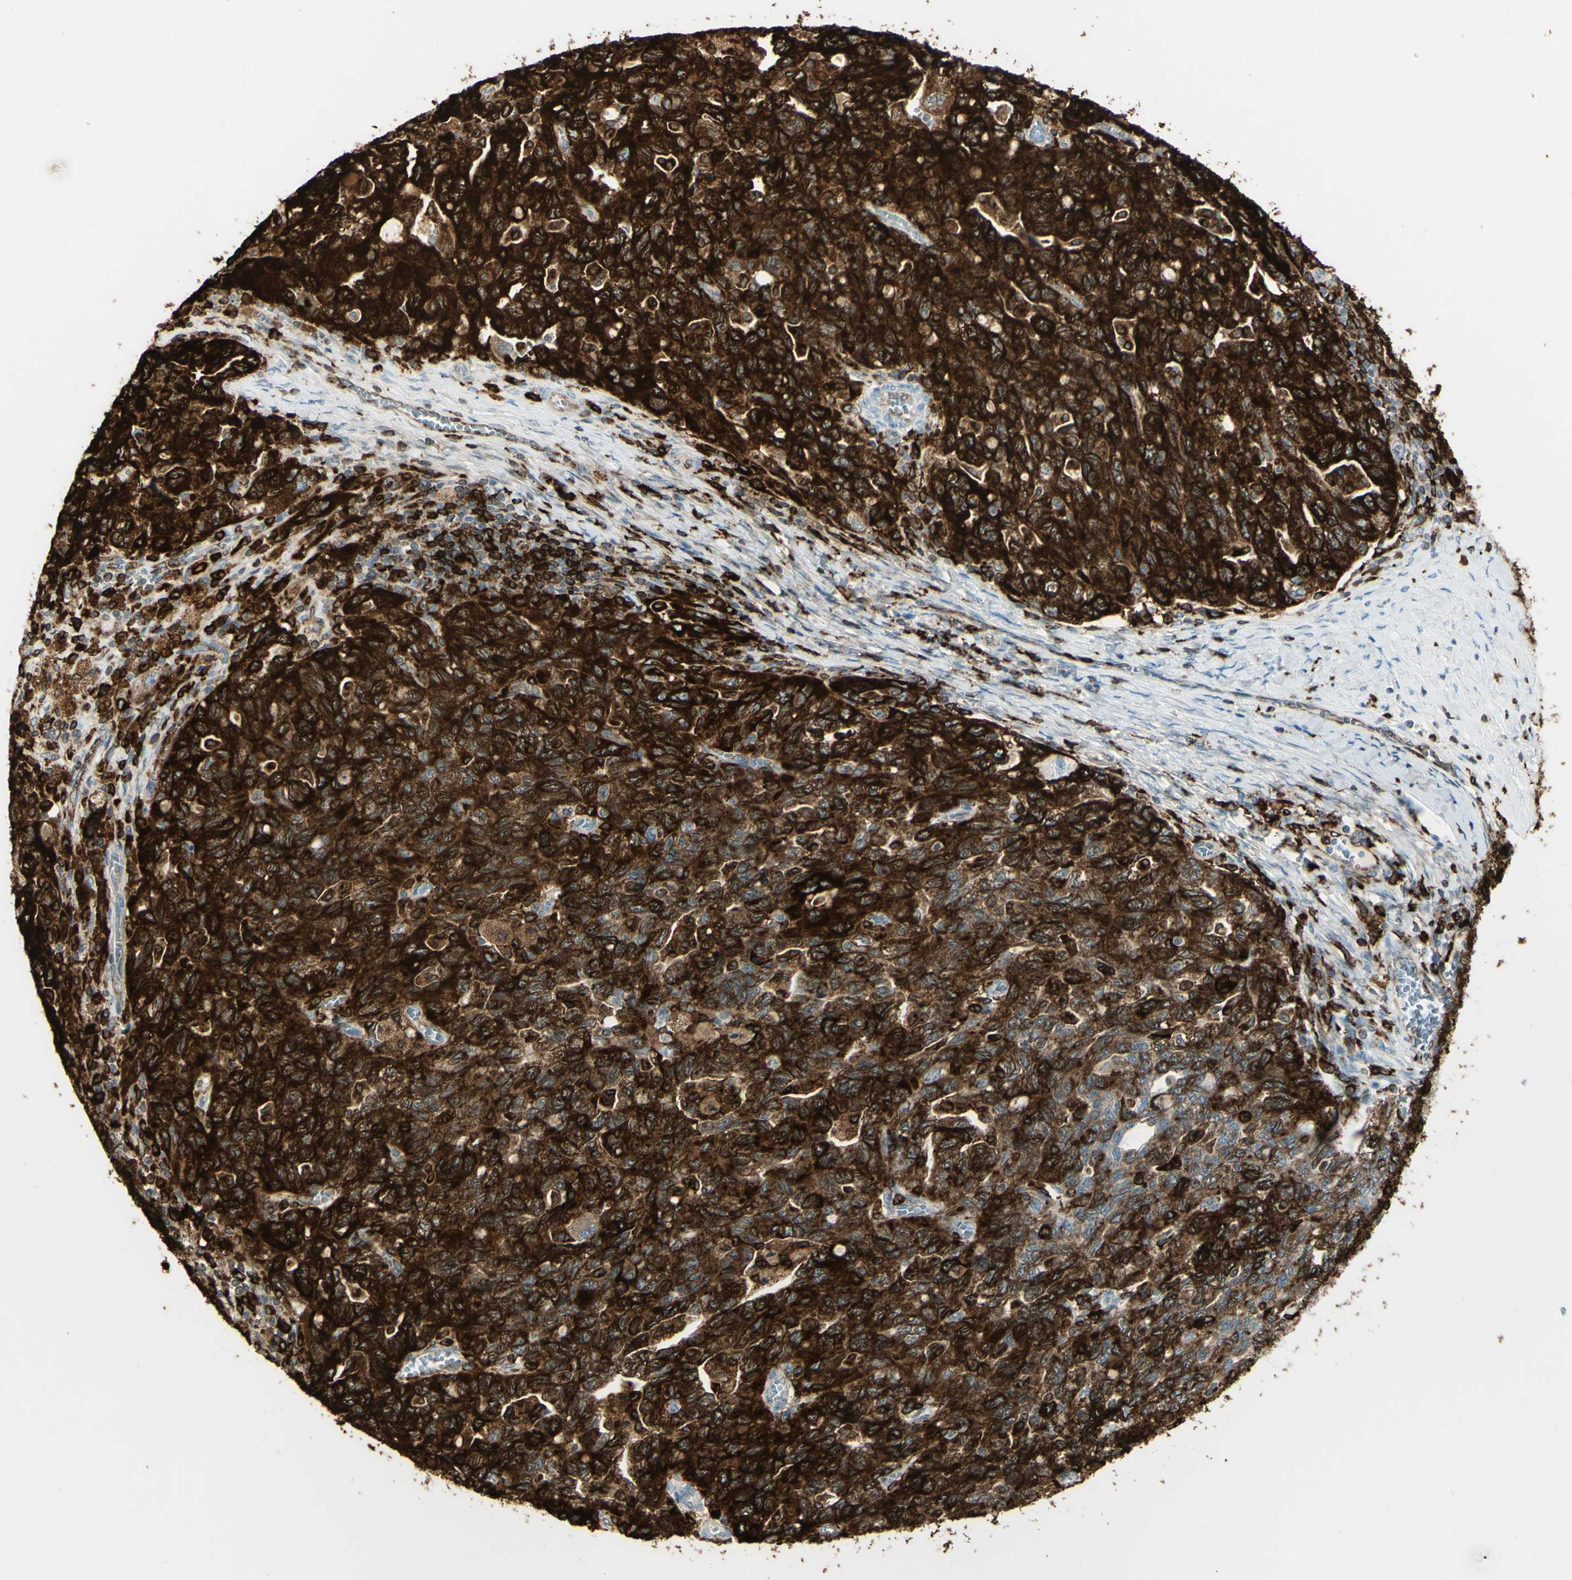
{"staining": {"intensity": "strong", "quantity": ">75%", "location": "cytoplasmic/membranous"}, "tissue": "ovarian cancer", "cell_type": "Tumor cells", "image_type": "cancer", "snomed": [{"axis": "morphology", "description": "Carcinoma, NOS"}, {"axis": "morphology", "description": "Cystadenocarcinoma, serous, NOS"}, {"axis": "topography", "description": "Ovary"}], "caption": "Immunohistochemical staining of human ovarian cancer (serous cystadenocarcinoma) shows high levels of strong cytoplasmic/membranous staining in approximately >75% of tumor cells.", "gene": "CD74", "patient": {"sex": "female", "age": 69}}